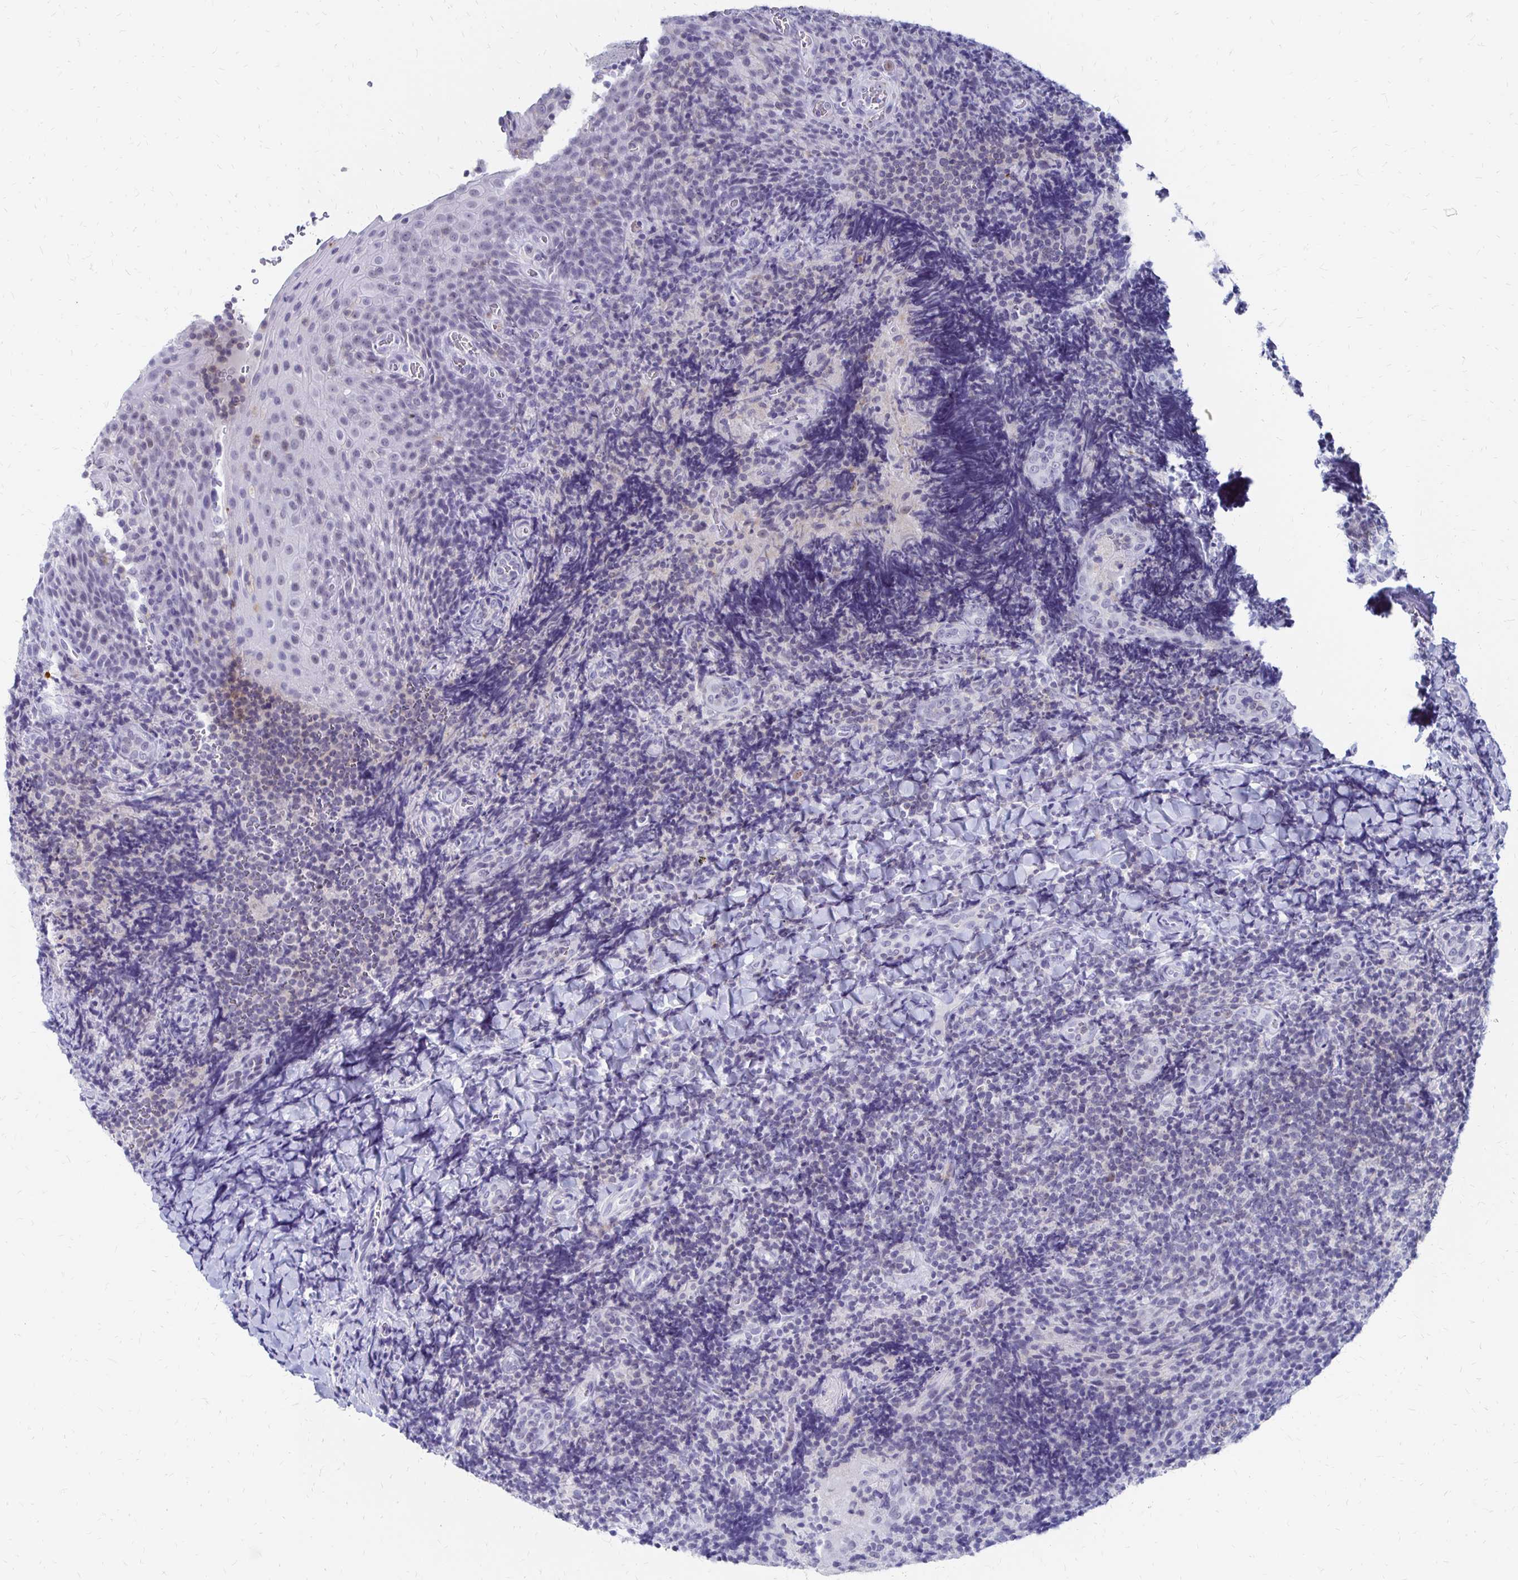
{"staining": {"intensity": "negative", "quantity": "none", "location": "none"}, "tissue": "tonsil", "cell_type": "Non-germinal center cells", "image_type": "normal", "snomed": [{"axis": "morphology", "description": "Normal tissue, NOS"}, {"axis": "topography", "description": "Tonsil"}], "caption": "Immunohistochemistry micrograph of benign human tonsil stained for a protein (brown), which shows no positivity in non-germinal center cells.", "gene": "SYT2", "patient": {"sex": "male", "age": 17}}